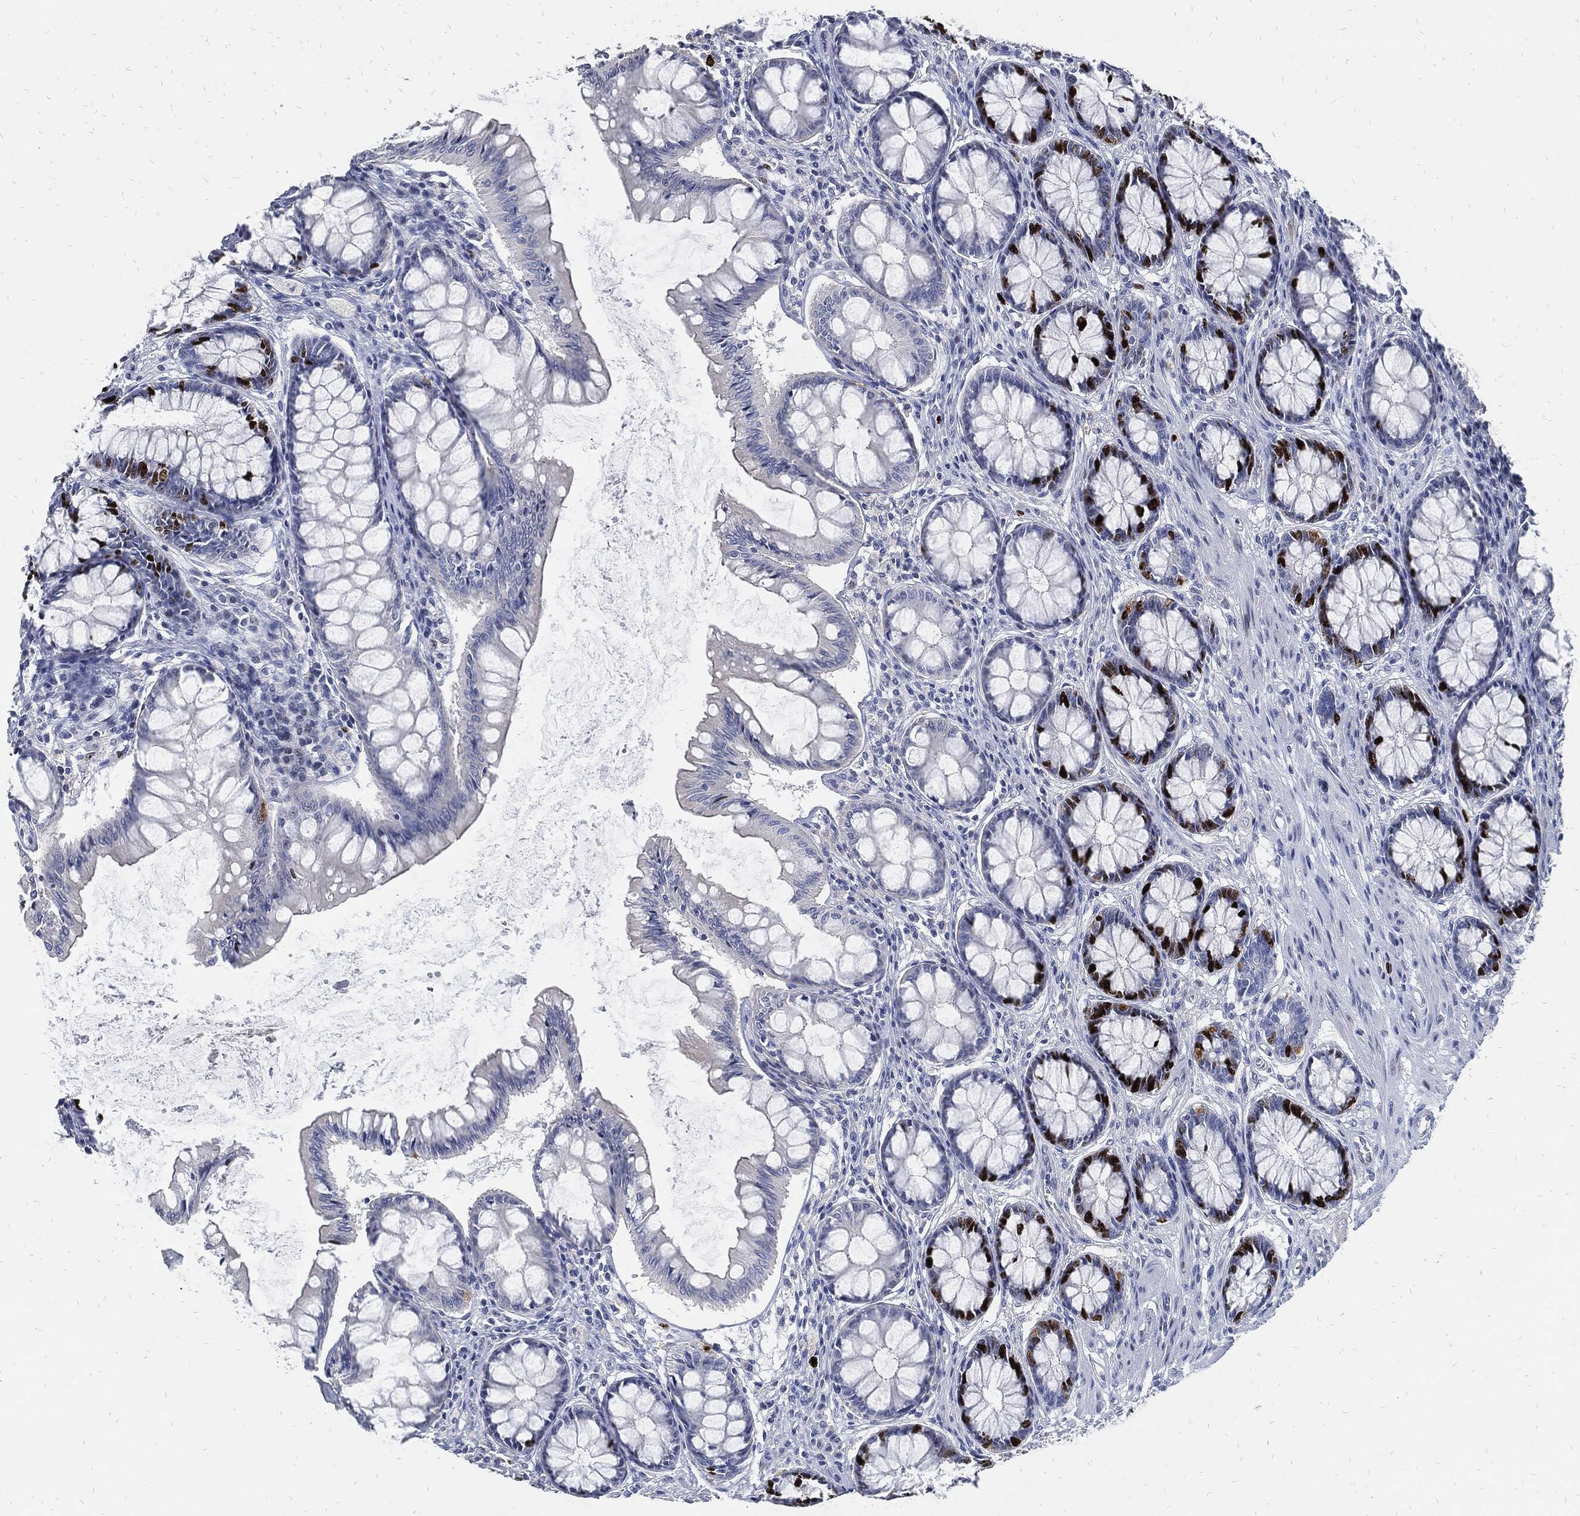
{"staining": {"intensity": "negative", "quantity": "none", "location": "none"}, "tissue": "colon", "cell_type": "Endothelial cells", "image_type": "normal", "snomed": [{"axis": "morphology", "description": "Normal tissue, NOS"}, {"axis": "topography", "description": "Colon"}], "caption": "Photomicrograph shows no significant protein positivity in endothelial cells of unremarkable colon. (DAB immunohistochemistry (IHC) with hematoxylin counter stain).", "gene": "MKI67", "patient": {"sex": "female", "age": 65}}